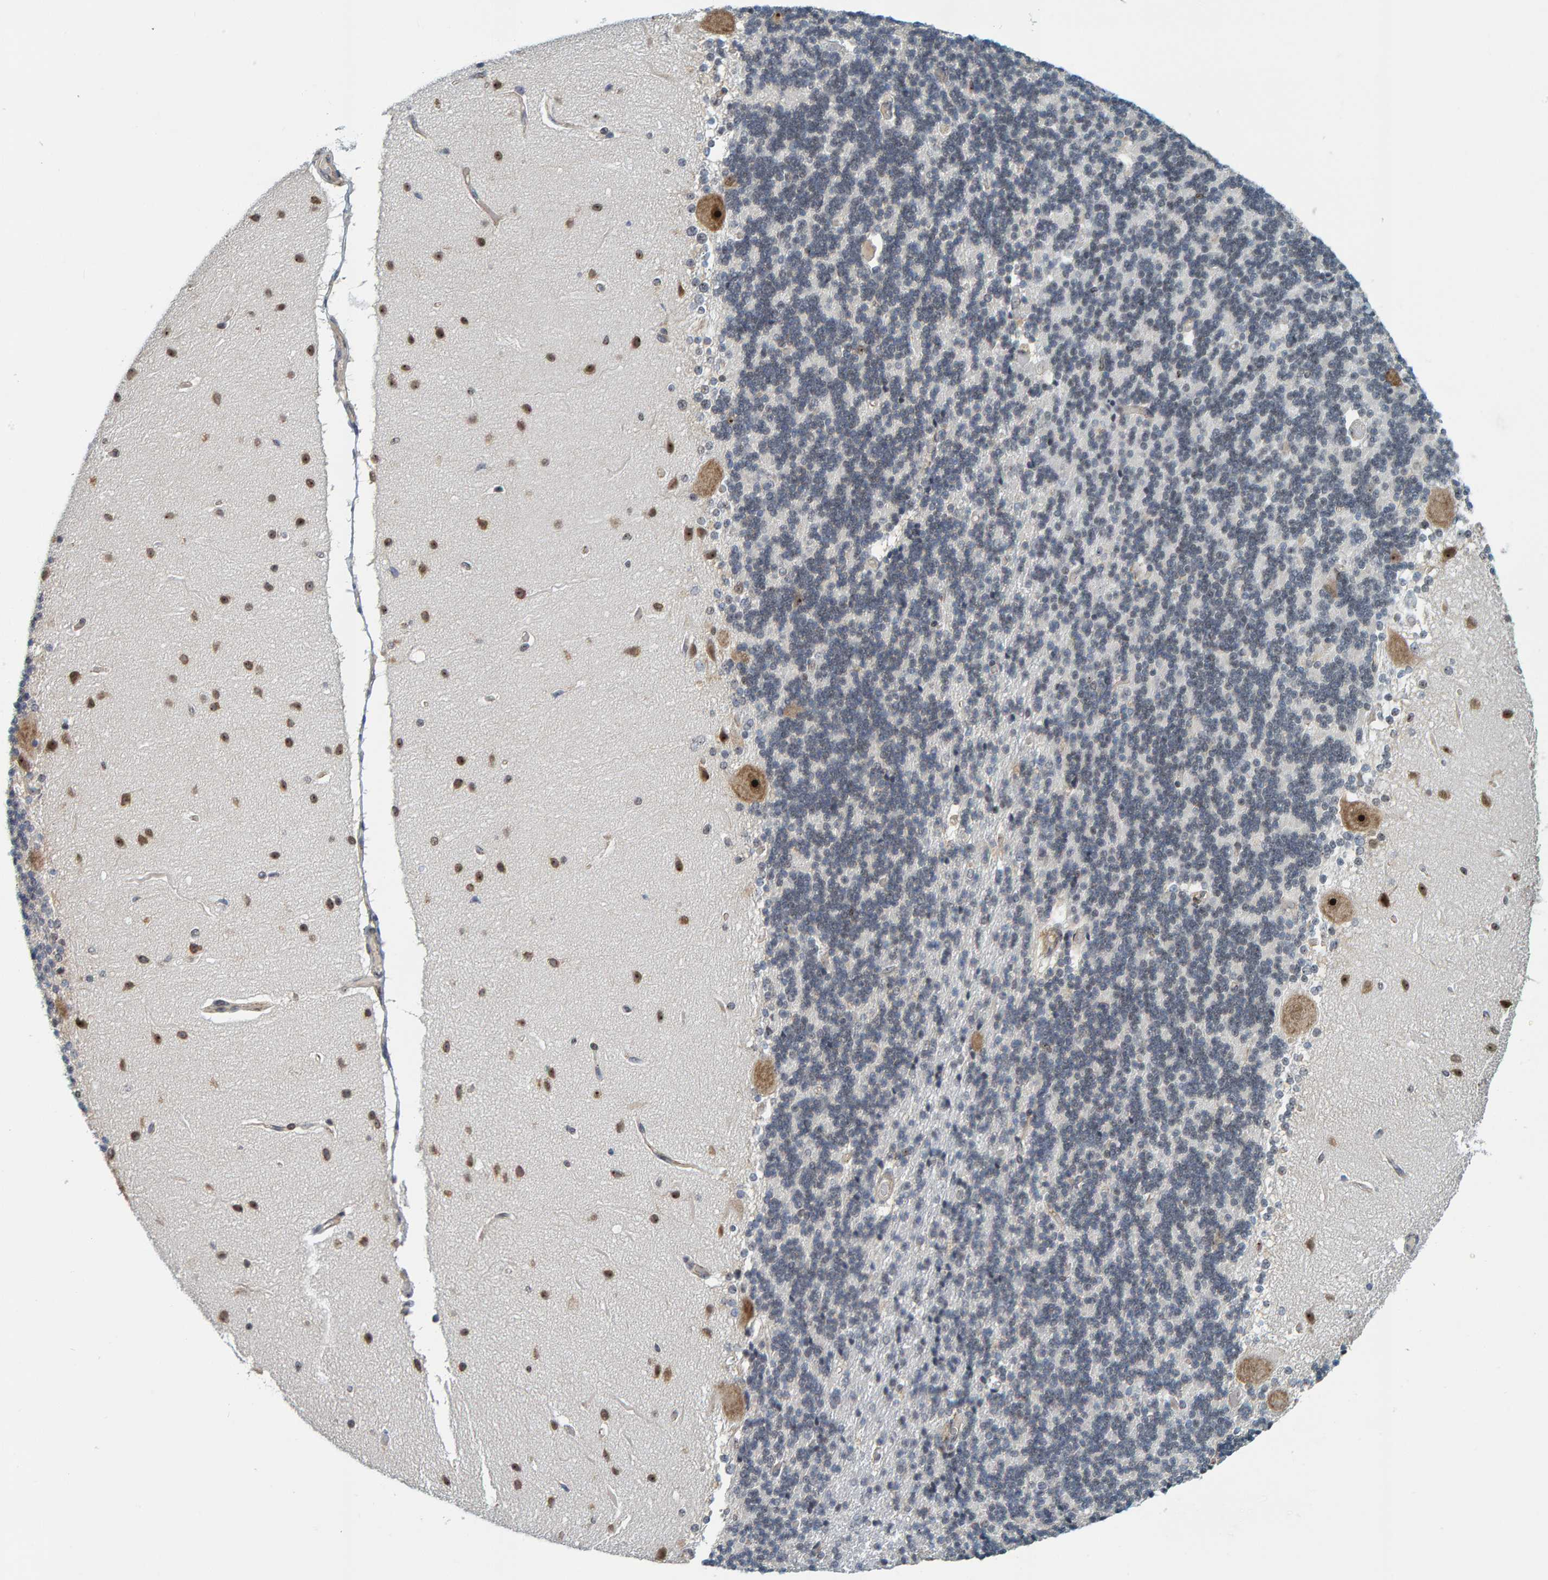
{"staining": {"intensity": "weak", "quantity": "<25%", "location": "nuclear"}, "tissue": "cerebellum", "cell_type": "Cells in granular layer", "image_type": "normal", "snomed": [{"axis": "morphology", "description": "Normal tissue, NOS"}, {"axis": "topography", "description": "Cerebellum"}], "caption": "This is an IHC histopathology image of unremarkable human cerebellum. There is no expression in cells in granular layer.", "gene": "POLR1E", "patient": {"sex": "female", "age": 54}}